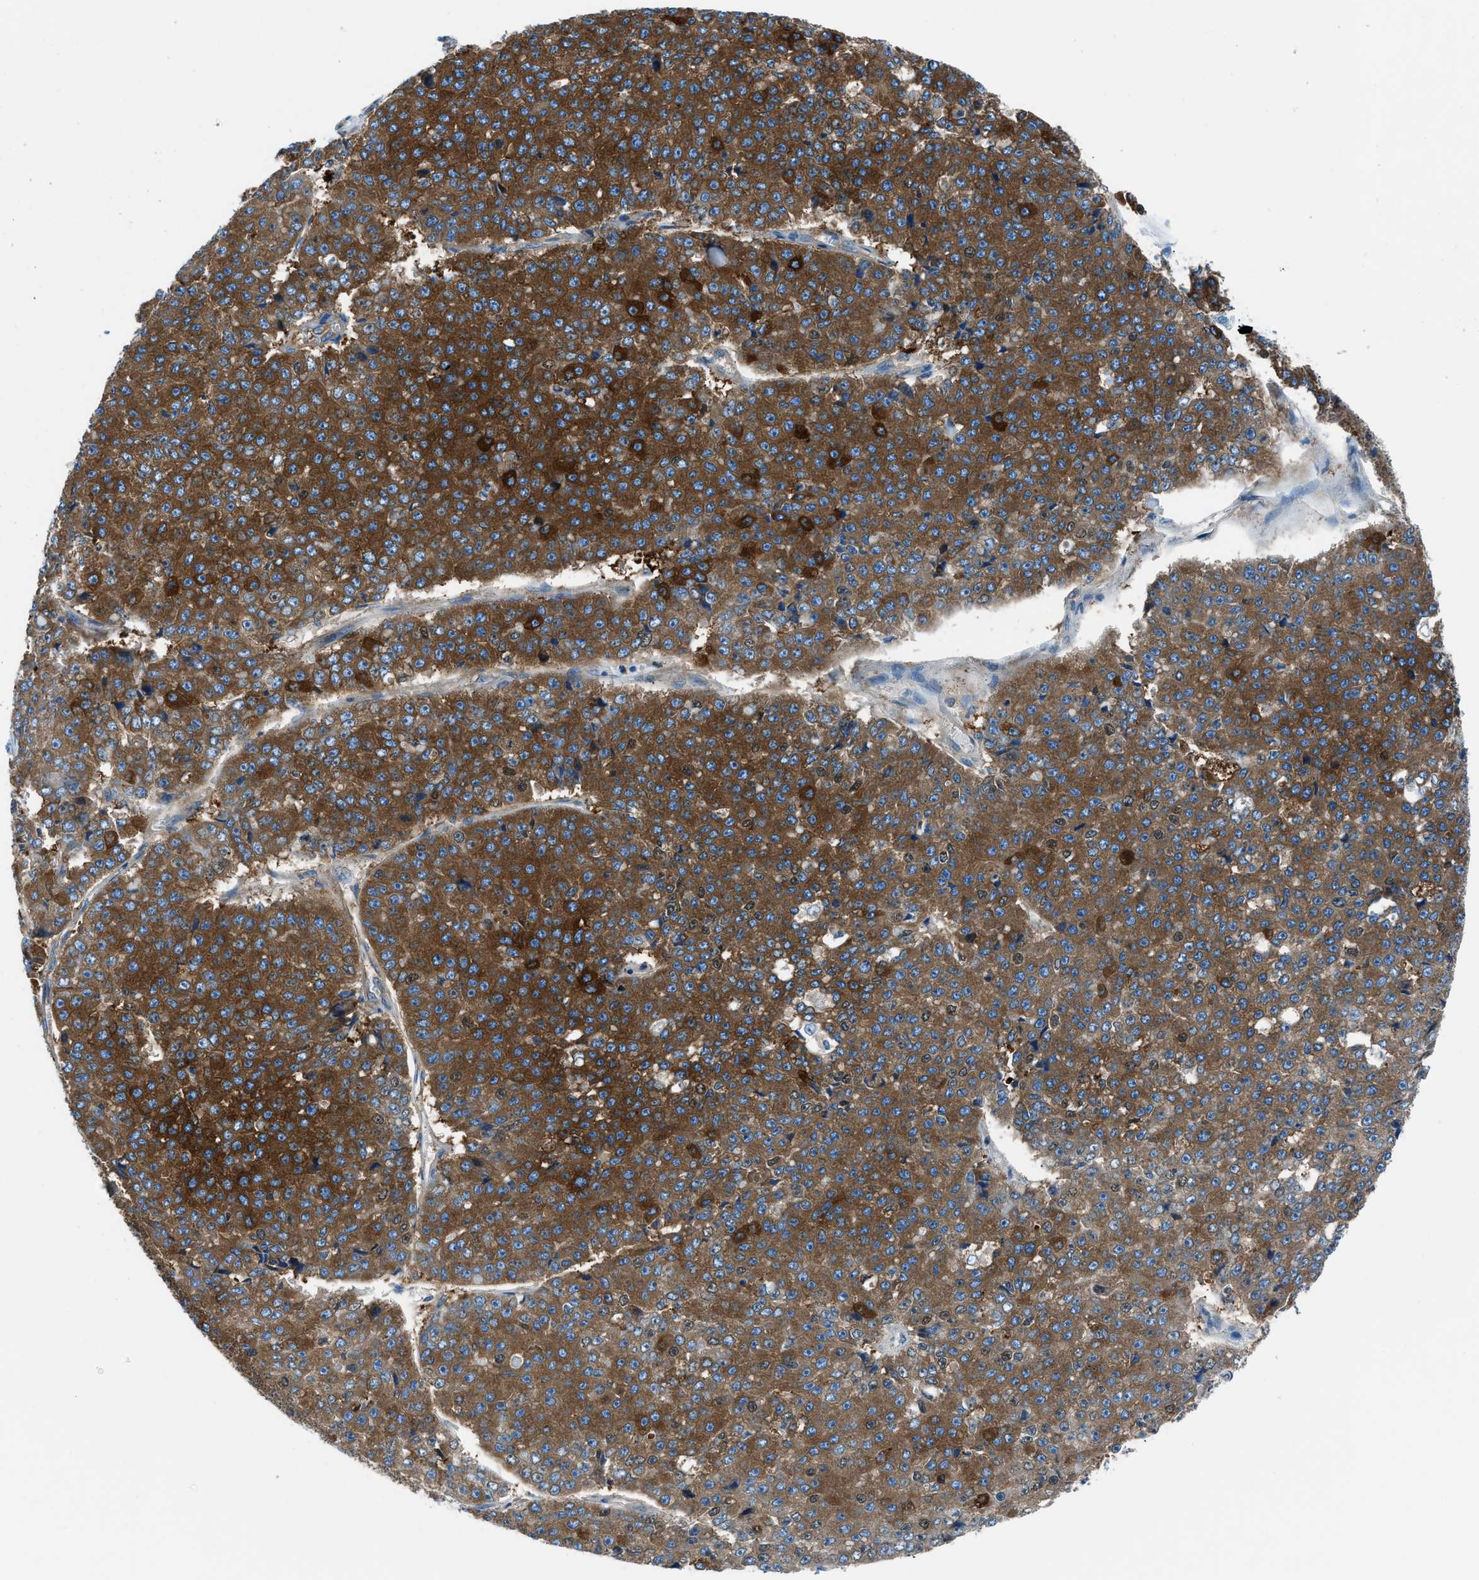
{"staining": {"intensity": "strong", "quantity": ">75%", "location": "cytoplasmic/membranous"}, "tissue": "pancreatic cancer", "cell_type": "Tumor cells", "image_type": "cancer", "snomed": [{"axis": "morphology", "description": "Adenocarcinoma, NOS"}, {"axis": "topography", "description": "Pancreas"}], "caption": "Immunohistochemical staining of human pancreatic cancer reveals high levels of strong cytoplasmic/membranous staining in approximately >75% of tumor cells.", "gene": "SARS1", "patient": {"sex": "male", "age": 50}}